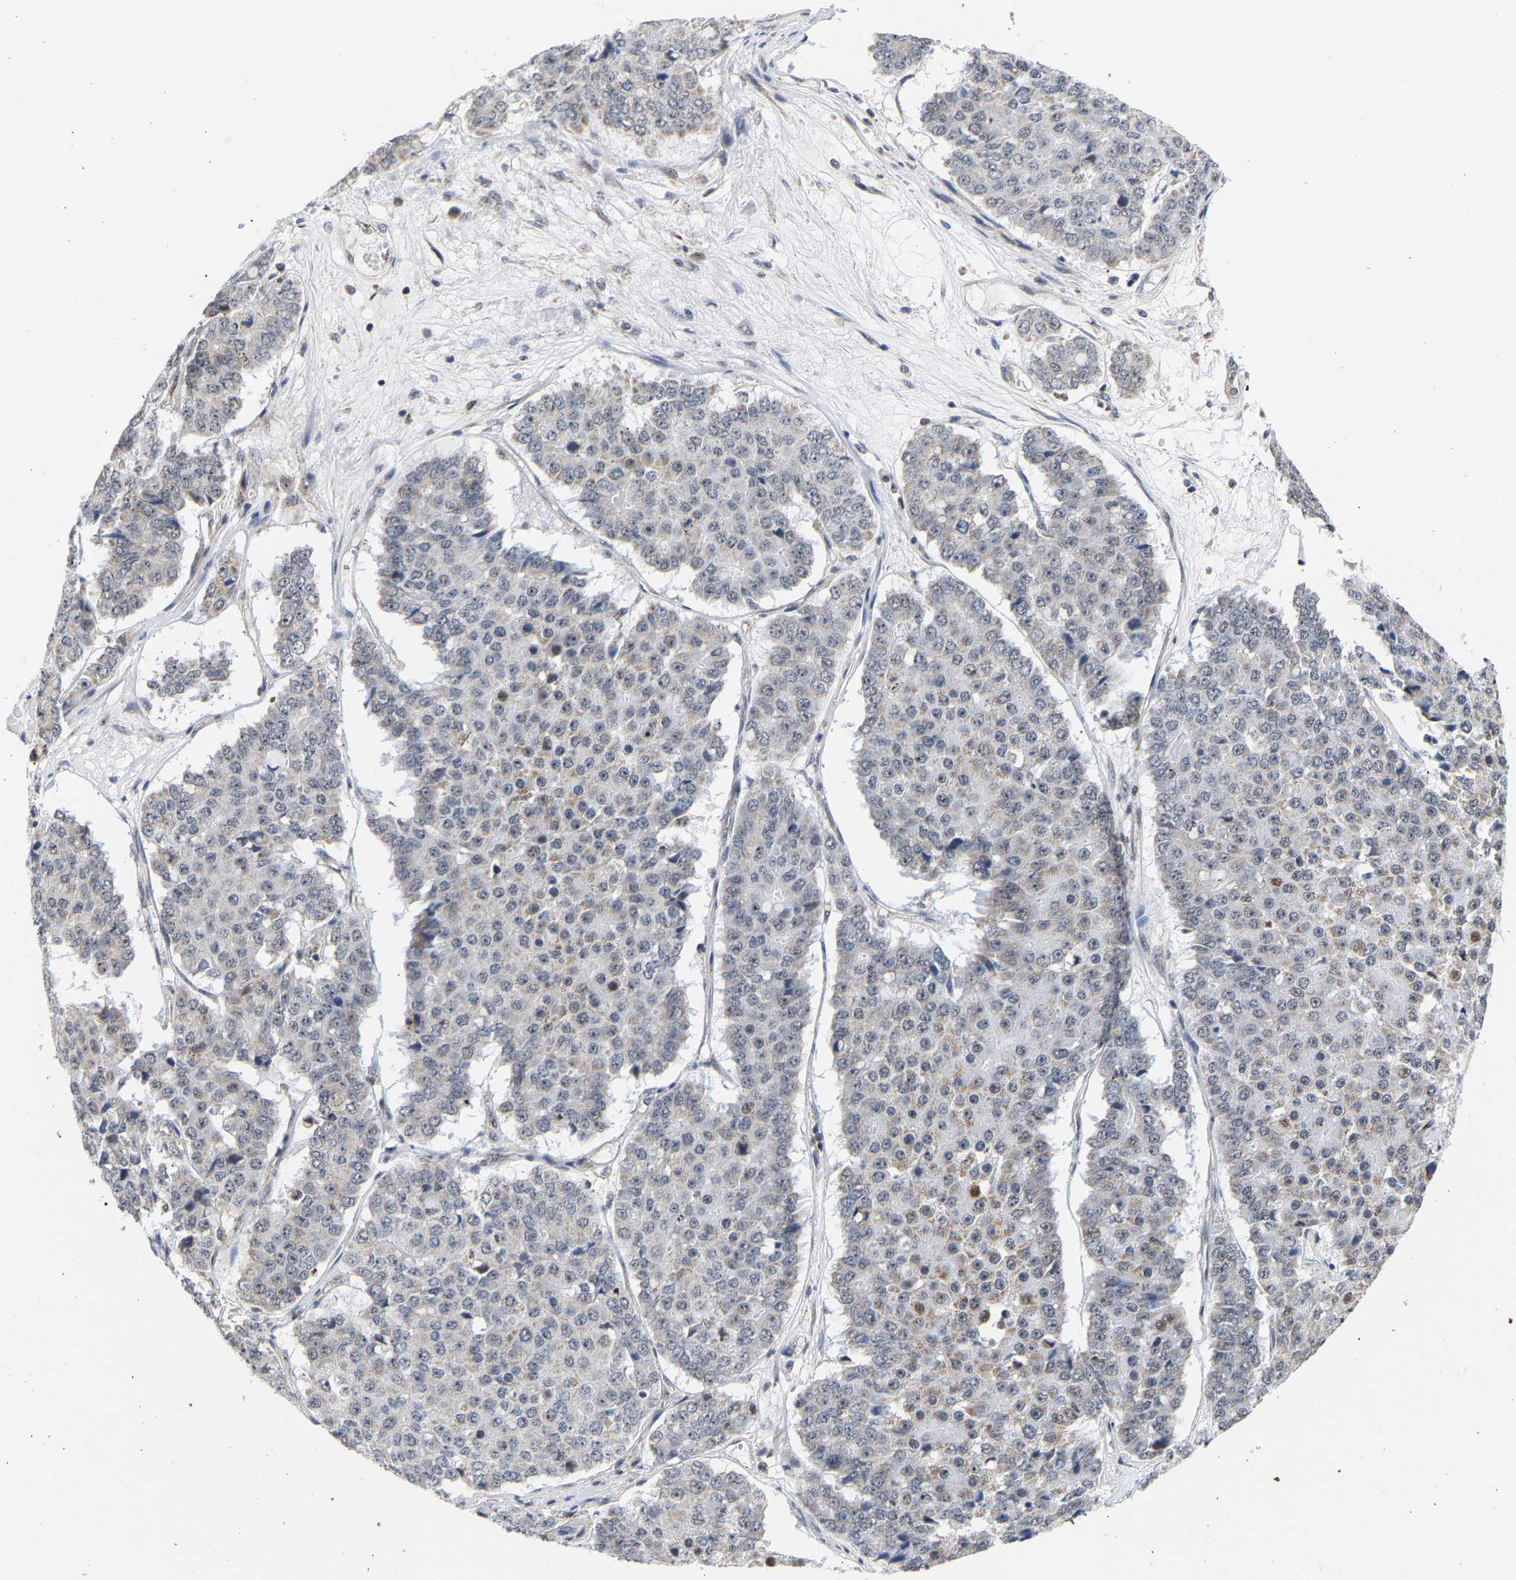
{"staining": {"intensity": "negative", "quantity": "none", "location": "none"}, "tissue": "pancreatic cancer", "cell_type": "Tumor cells", "image_type": "cancer", "snomed": [{"axis": "morphology", "description": "Adenocarcinoma, NOS"}, {"axis": "topography", "description": "Pancreas"}], "caption": "A photomicrograph of human pancreatic cancer (adenocarcinoma) is negative for staining in tumor cells.", "gene": "PCNT", "patient": {"sex": "male", "age": 50}}